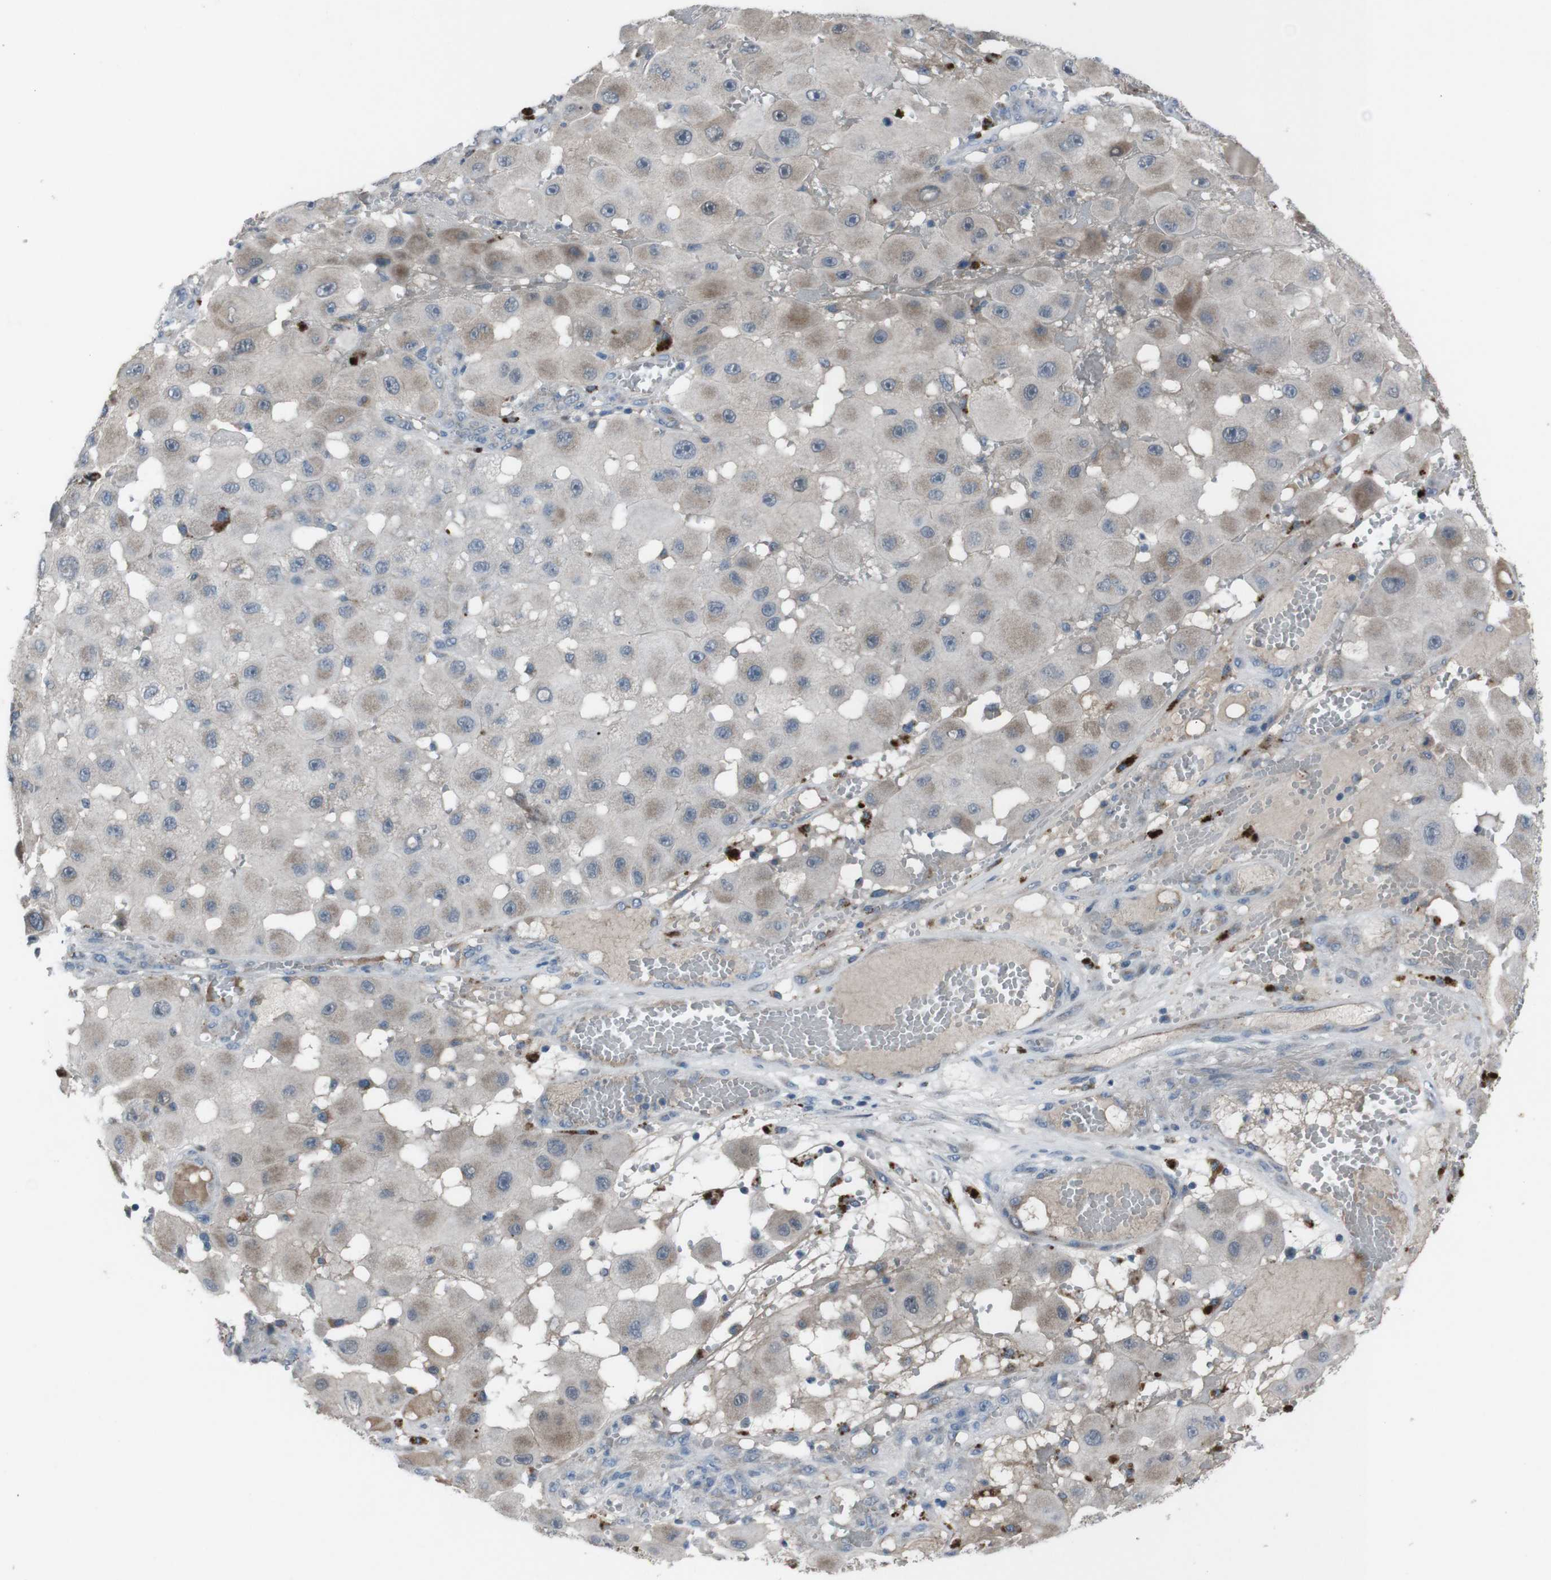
{"staining": {"intensity": "weak", "quantity": ">75%", "location": "cytoplasmic/membranous"}, "tissue": "melanoma", "cell_type": "Tumor cells", "image_type": "cancer", "snomed": [{"axis": "morphology", "description": "Malignant melanoma, NOS"}, {"axis": "topography", "description": "Skin"}], "caption": "Protein expression by IHC displays weak cytoplasmic/membranous positivity in about >75% of tumor cells in malignant melanoma.", "gene": "EFNA5", "patient": {"sex": "female", "age": 81}}